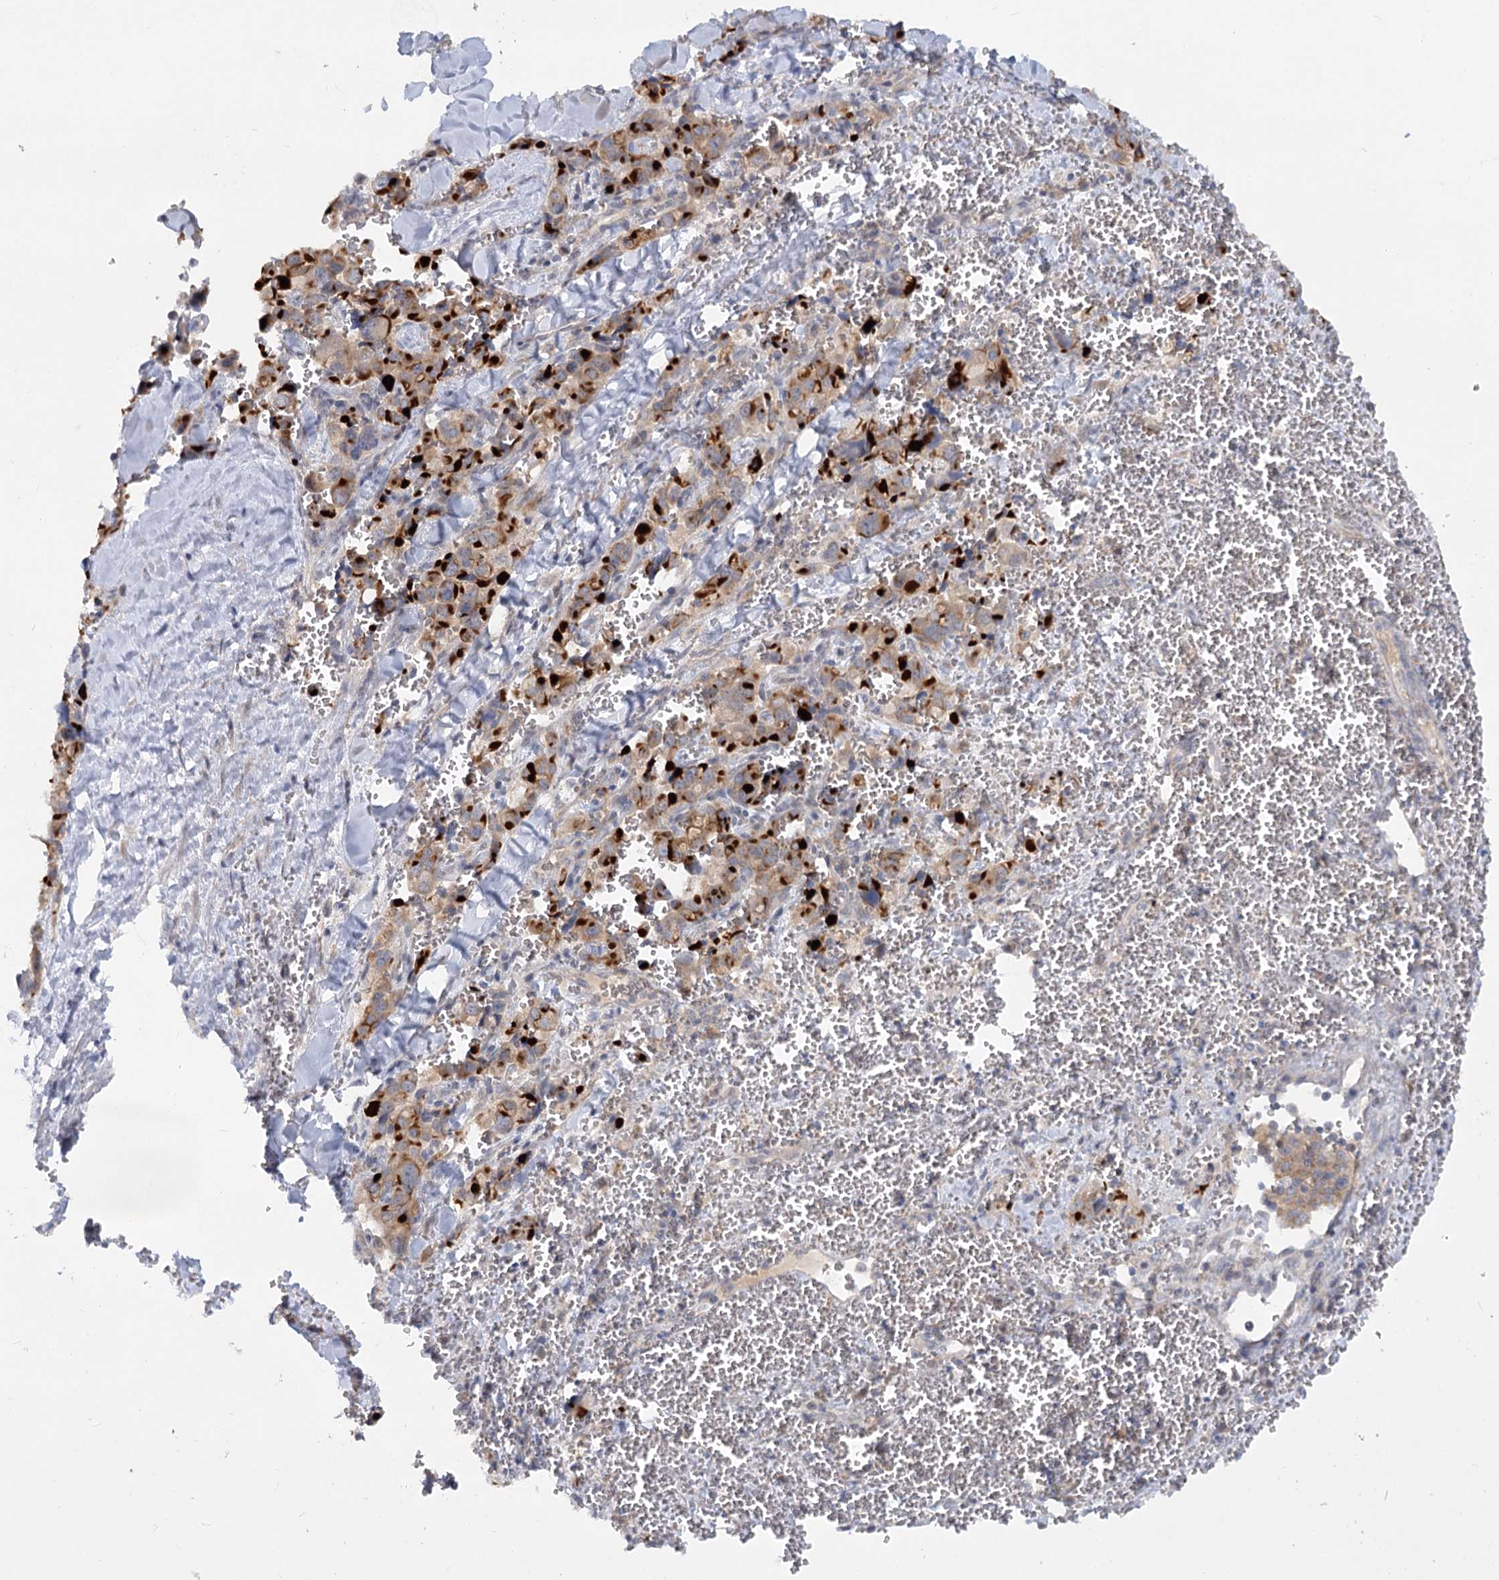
{"staining": {"intensity": "strong", "quantity": "25%-75%", "location": "cytoplasmic/membranous"}, "tissue": "pancreatic cancer", "cell_type": "Tumor cells", "image_type": "cancer", "snomed": [{"axis": "morphology", "description": "Adenocarcinoma, NOS"}, {"axis": "topography", "description": "Pancreas"}], "caption": "Protein staining of pancreatic cancer (adenocarcinoma) tissue shows strong cytoplasmic/membranous expression in approximately 25%-75% of tumor cells.", "gene": "EFHC2", "patient": {"sex": "male", "age": 65}}